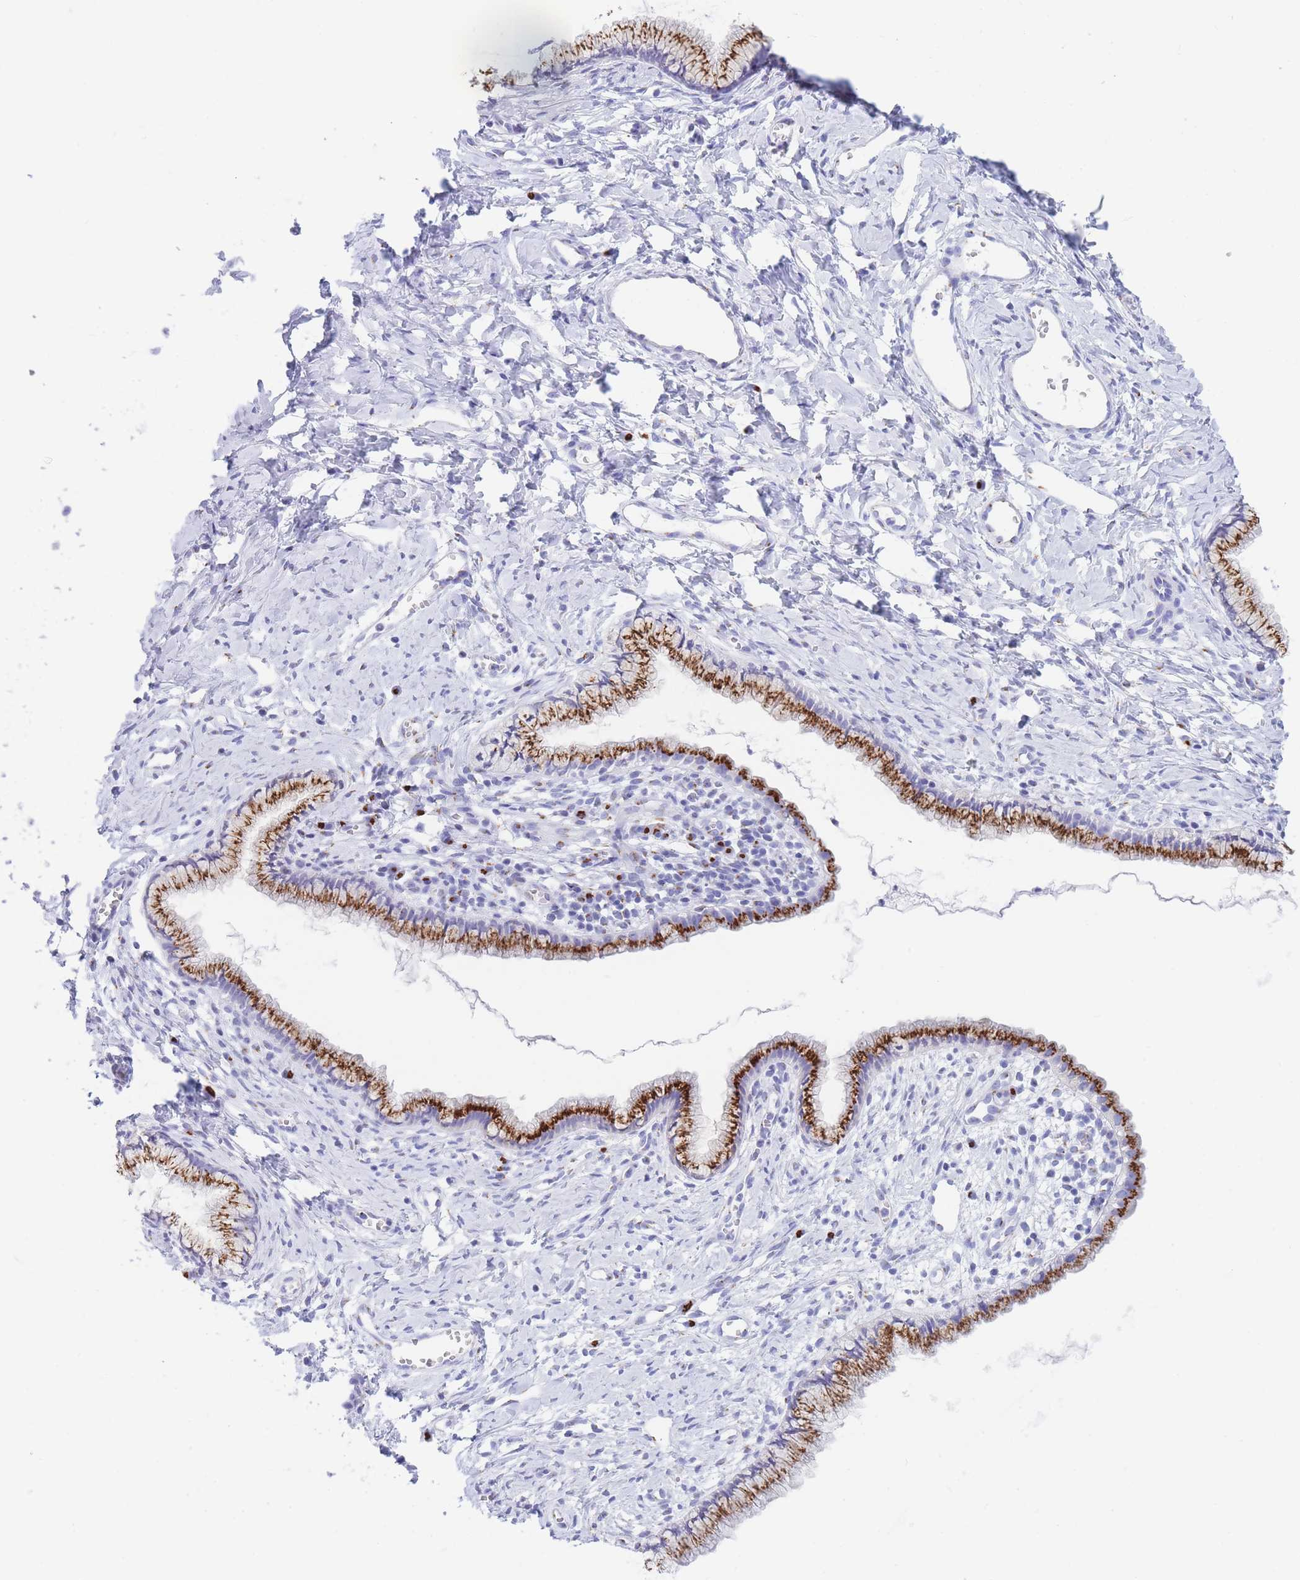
{"staining": {"intensity": "strong", "quantity": ">75%", "location": "cytoplasmic/membranous"}, "tissue": "cervix", "cell_type": "Glandular cells", "image_type": "normal", "snomed": [{"axis": "morphology", "description": "Normal tissue, NOS"}, {"axis": "topography", "description": "Cervix"}], "caption": "Strong cytoplasmic/membranous positivity for a protein is appreciated in approximately >75% of glandular cells of unremarkable cervix using immunohistochemistry.", "gene": "FAM3C", "patient": {"sex": "female", "age": 40}}